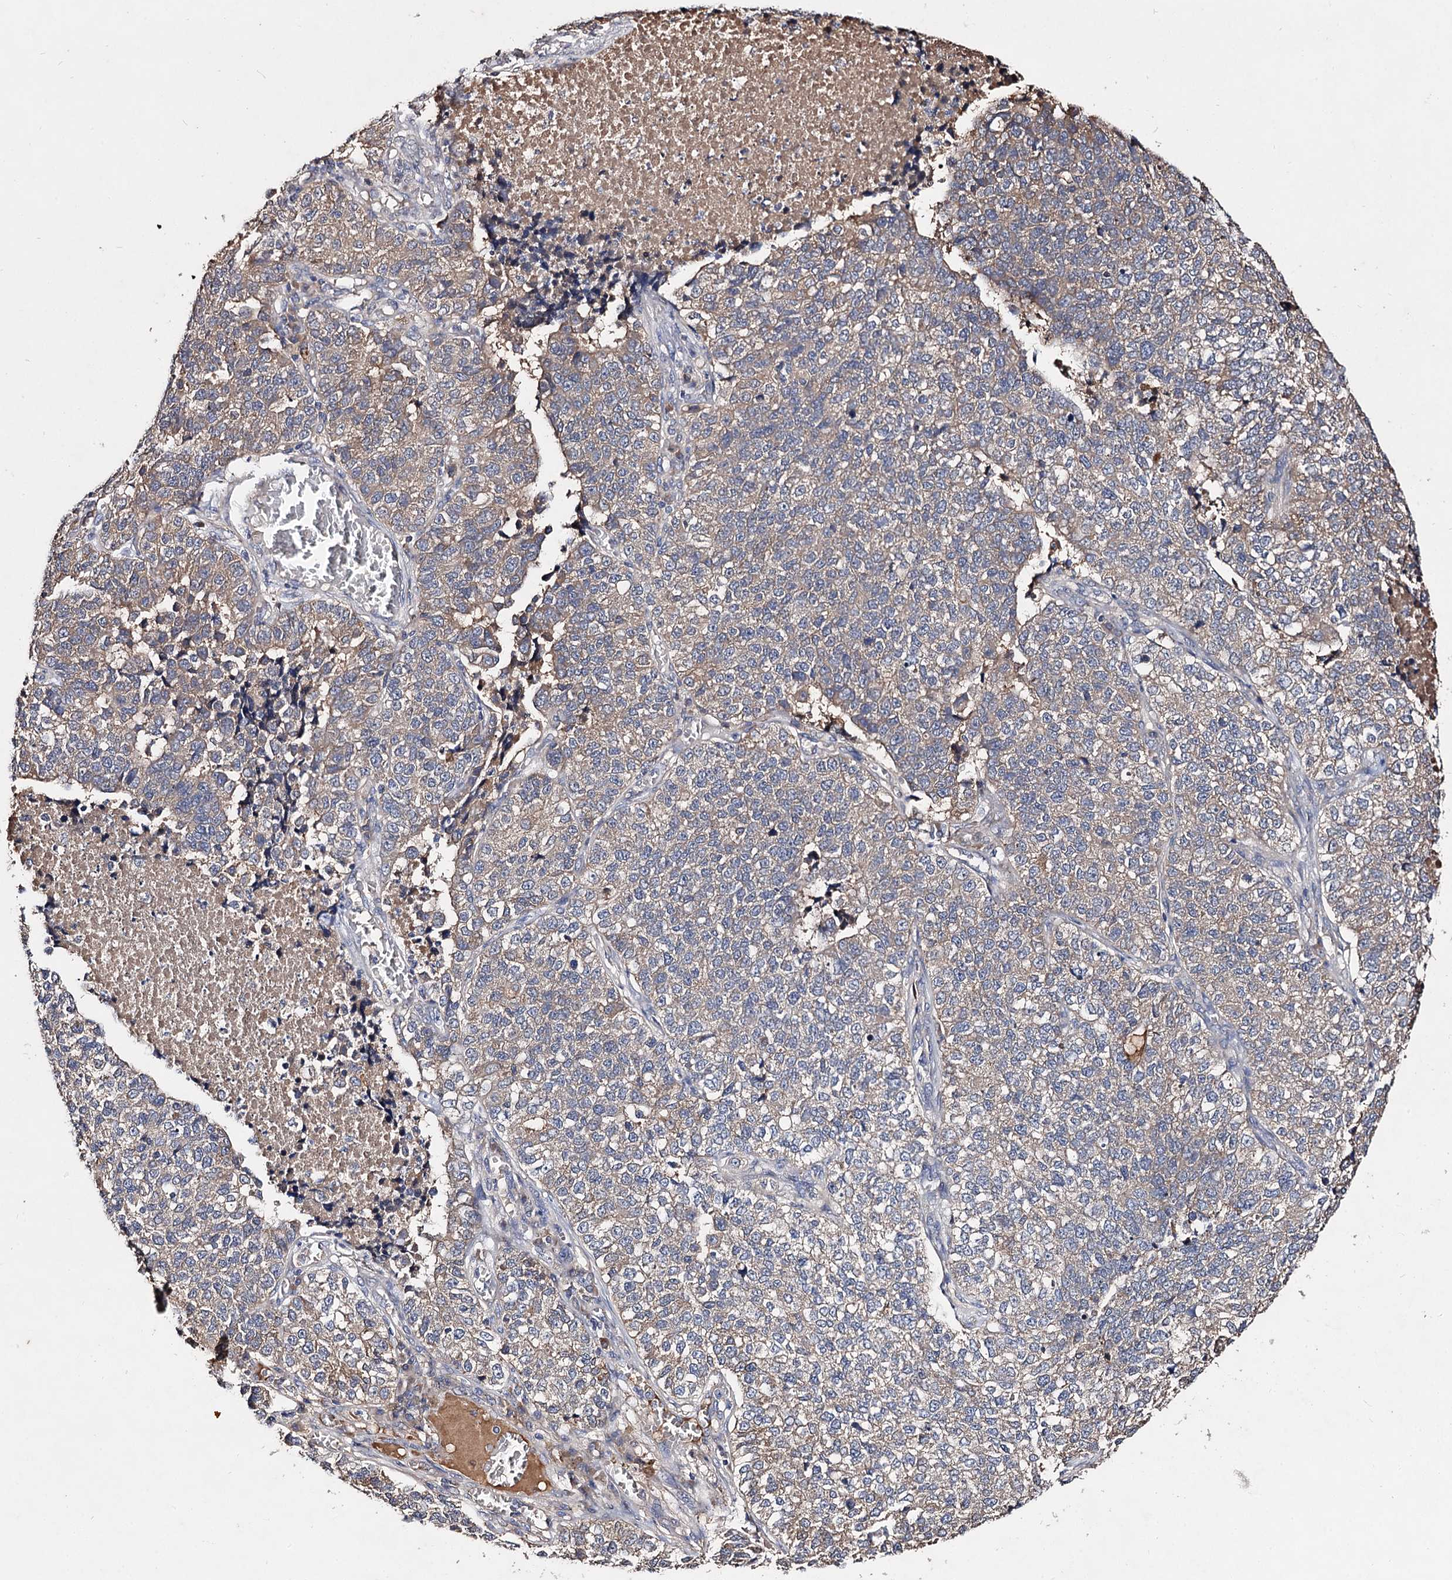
{"staining": {"intensity": "weak", "quantity": "25%-75%", "location": "cytoplasmic/membranous"}, "tissue": "lung cancer", "cell_type": "Tumor cells", "image_type": "cancer", "snomed": [{"axis": "morphology", "description": "Adenocarcinoma, NOS"}, {"axis": "topography", "description": "Lung"}], "caption": "Human lung adenocarcinoma stained for a protein (brown) displays weak cytoplasmic/membranous positive staining in about 25%-75% of tumor cells.", "gene": "ARFIP2", "patient": {"sex": "male", "age": 49}}